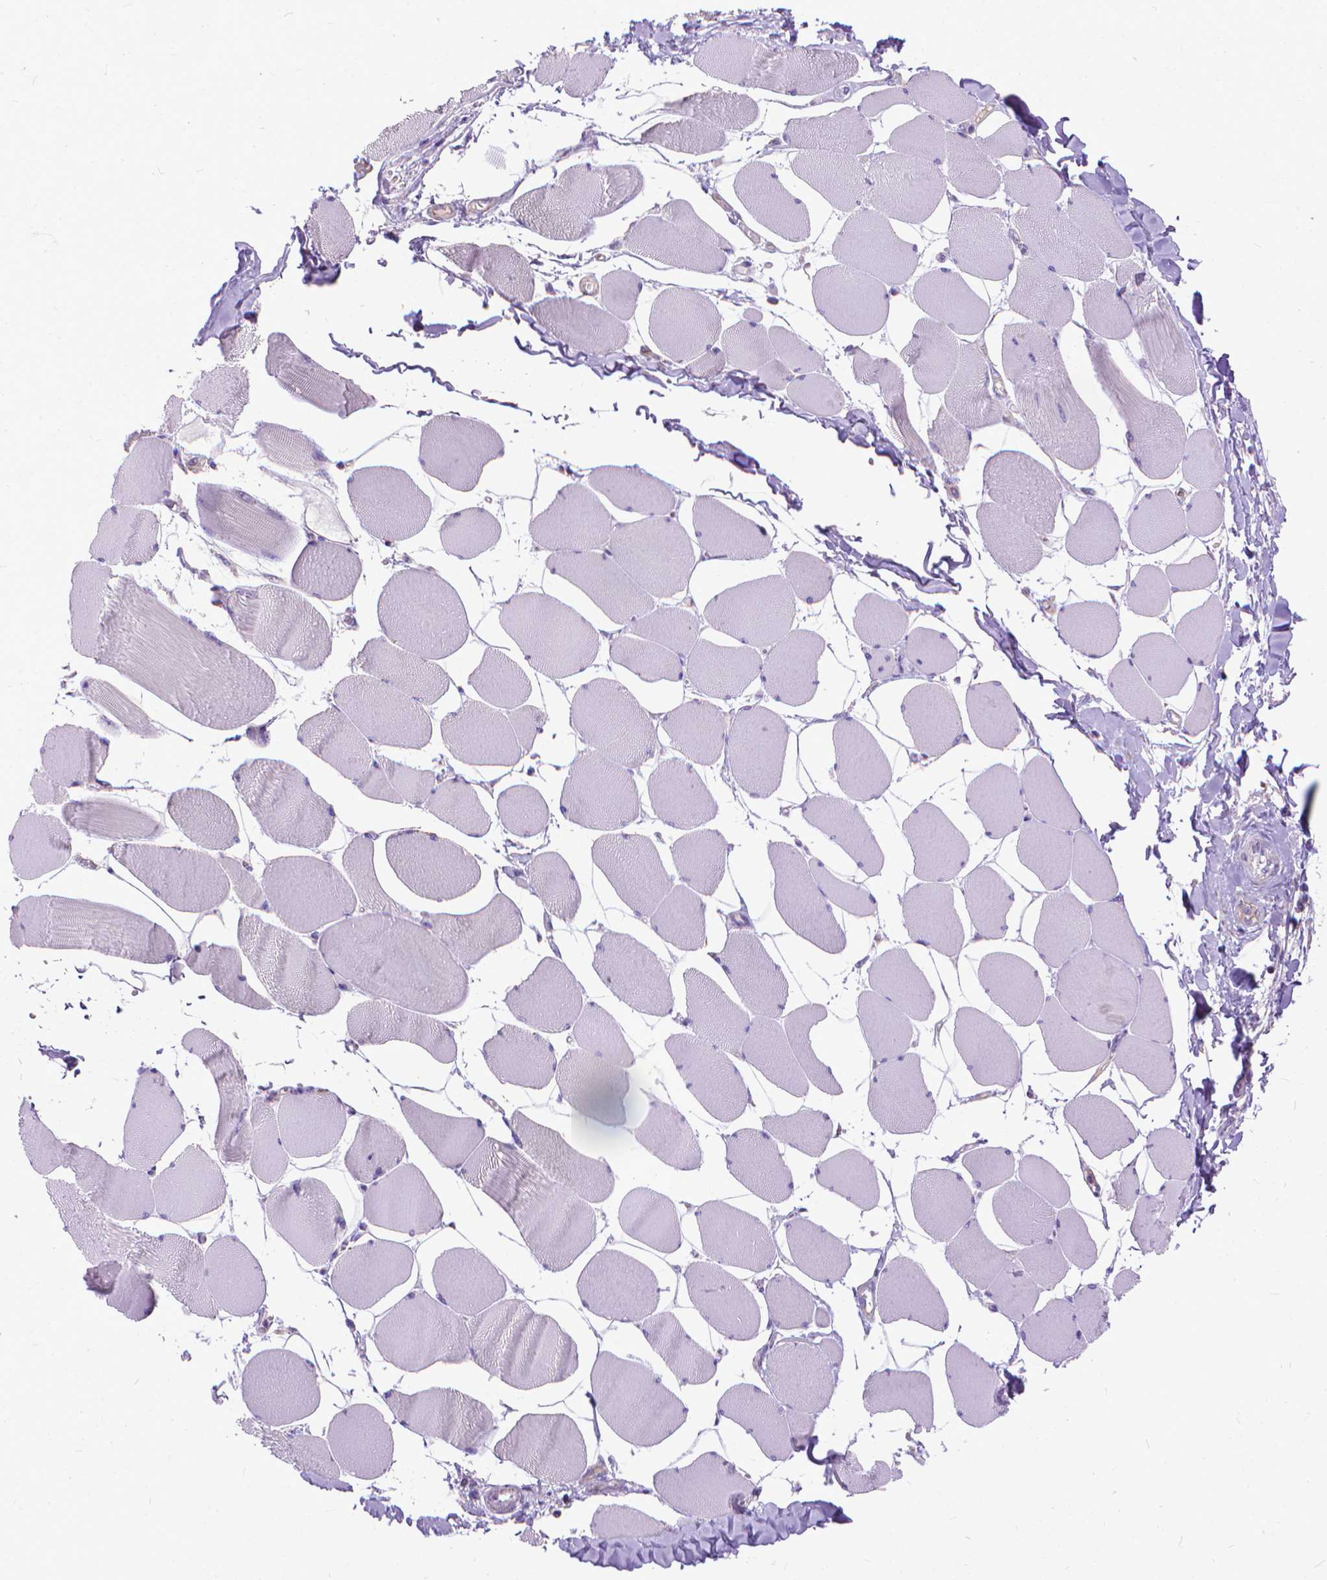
{"staining": {"intensity": "negative", "quantity": "none", "location": "none"}, "tissue": "skeletal muscle", "cell_type": "Myocytes", "image_type": "normal", "snomed": [{"axis": "morphology", "description": "Normal tissue, NOS"}, {"axis": "topography", "description": "Skeletal muscle"}], "caption": "The image displays no staining of myocytes in normal skeletal muscle.", "gene": "SYN1", "patient": {"sex": "female", "age": 75}}